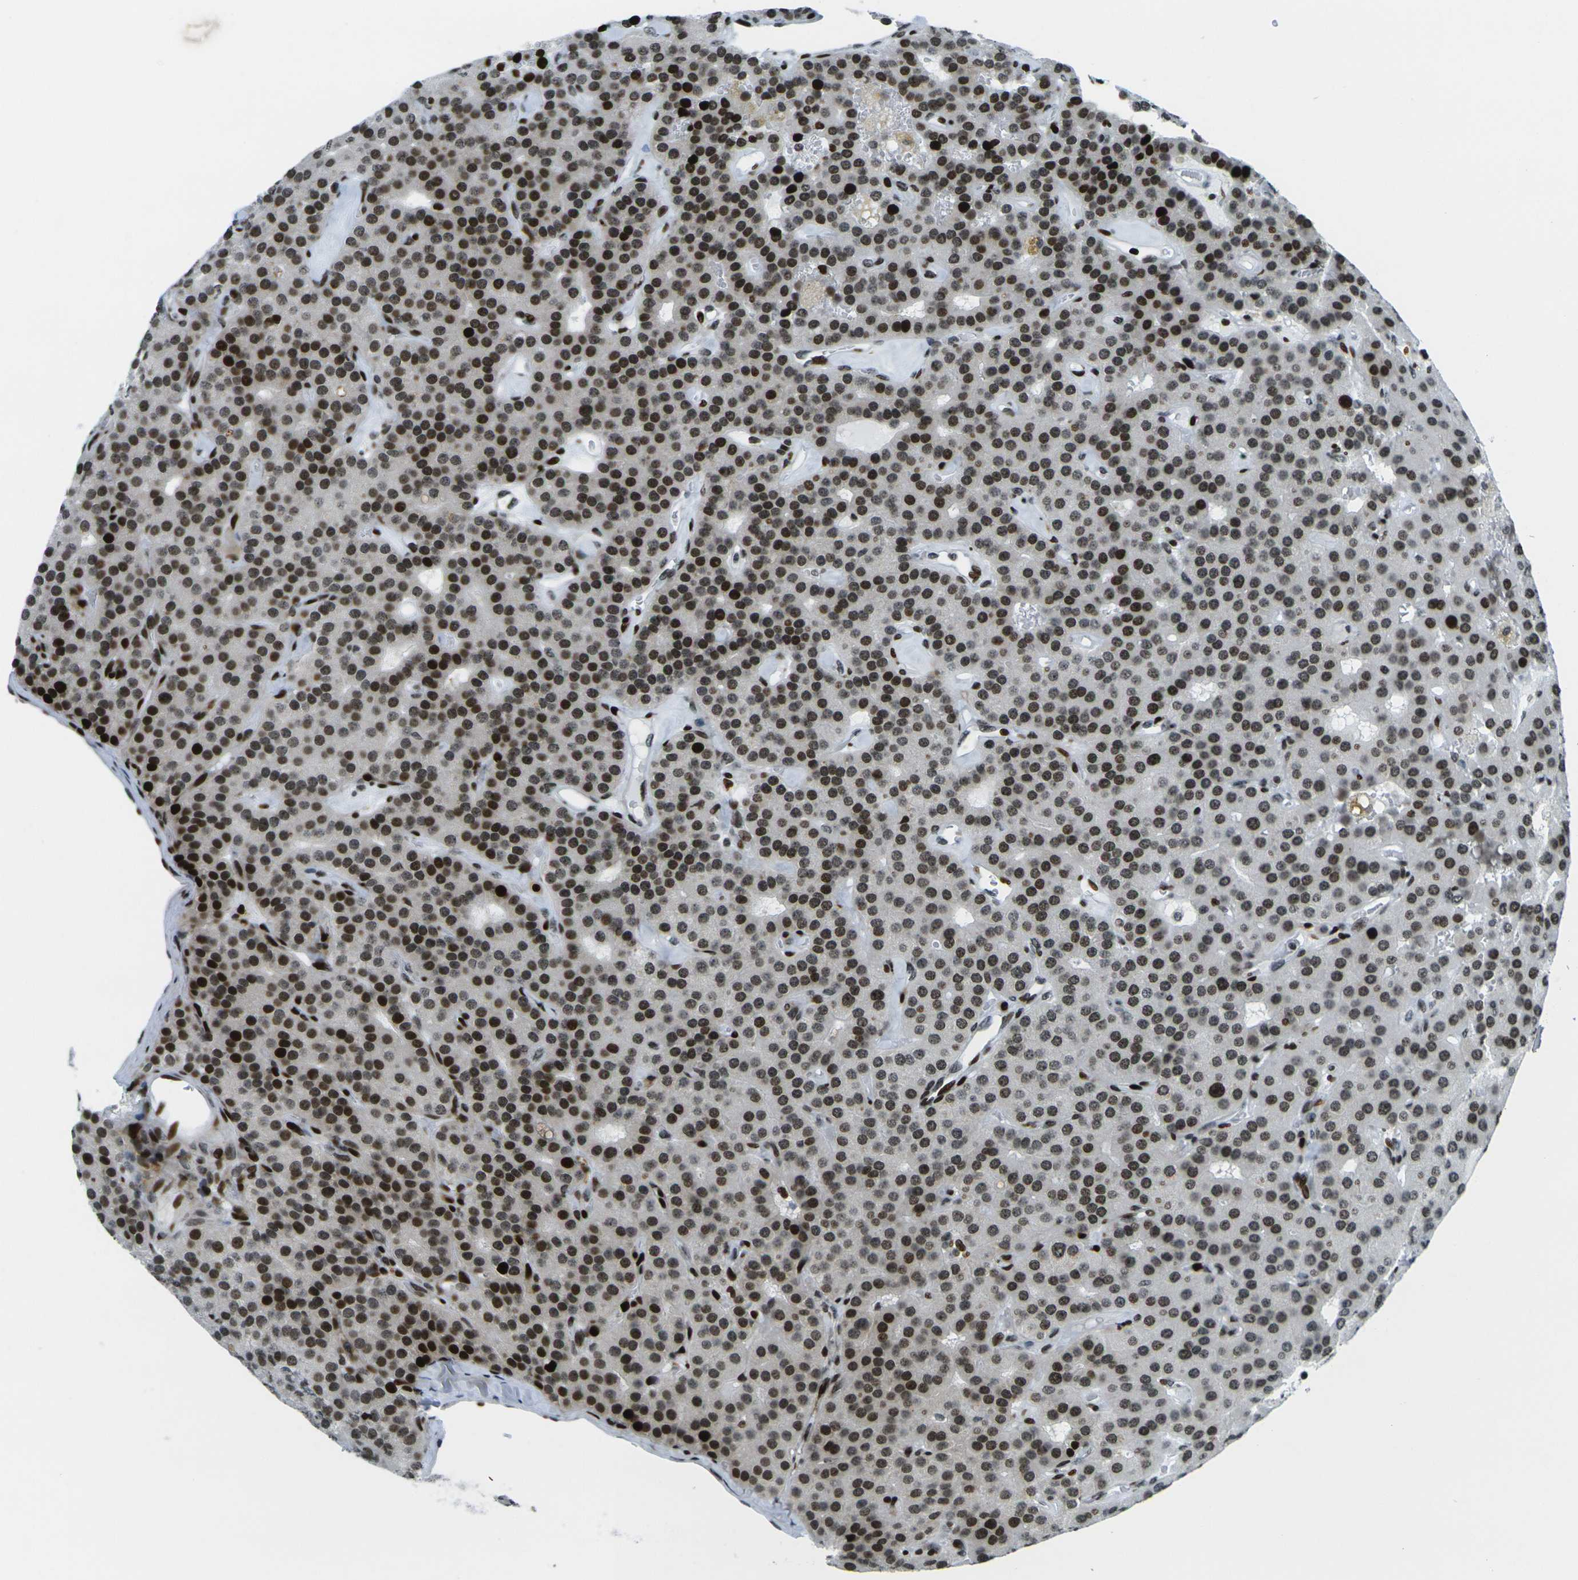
{"staining": {"intensity": "strong", "quantity": ">75%", "location": "nuclear"}, "tissue": "parathyroid gland", "cell_type": "Glandular cells", "image_type": "normal", "snomed": [{"axis": "morphology", "description": "Normal tissue, NOS"}, {"axis": "morphology", "description": "Adenoma, NOS"}, {"axis": "topography", "description": "Parathyroid gland"}], "caption": "Immunohistochemistry staining of unremarkable parathyroid gland, which shows high levels of strong nuclear expression in approximately >75% of glandular cells indicating strong nuclear protein positivity. The staining was performed using DAB (3,3'-diaminobenzidine) (brown) for protein detection and nuclei were counterstained in hematoxylin (blue).", "gene": "H3", "patient": {"sex": "female", "age": 86}}